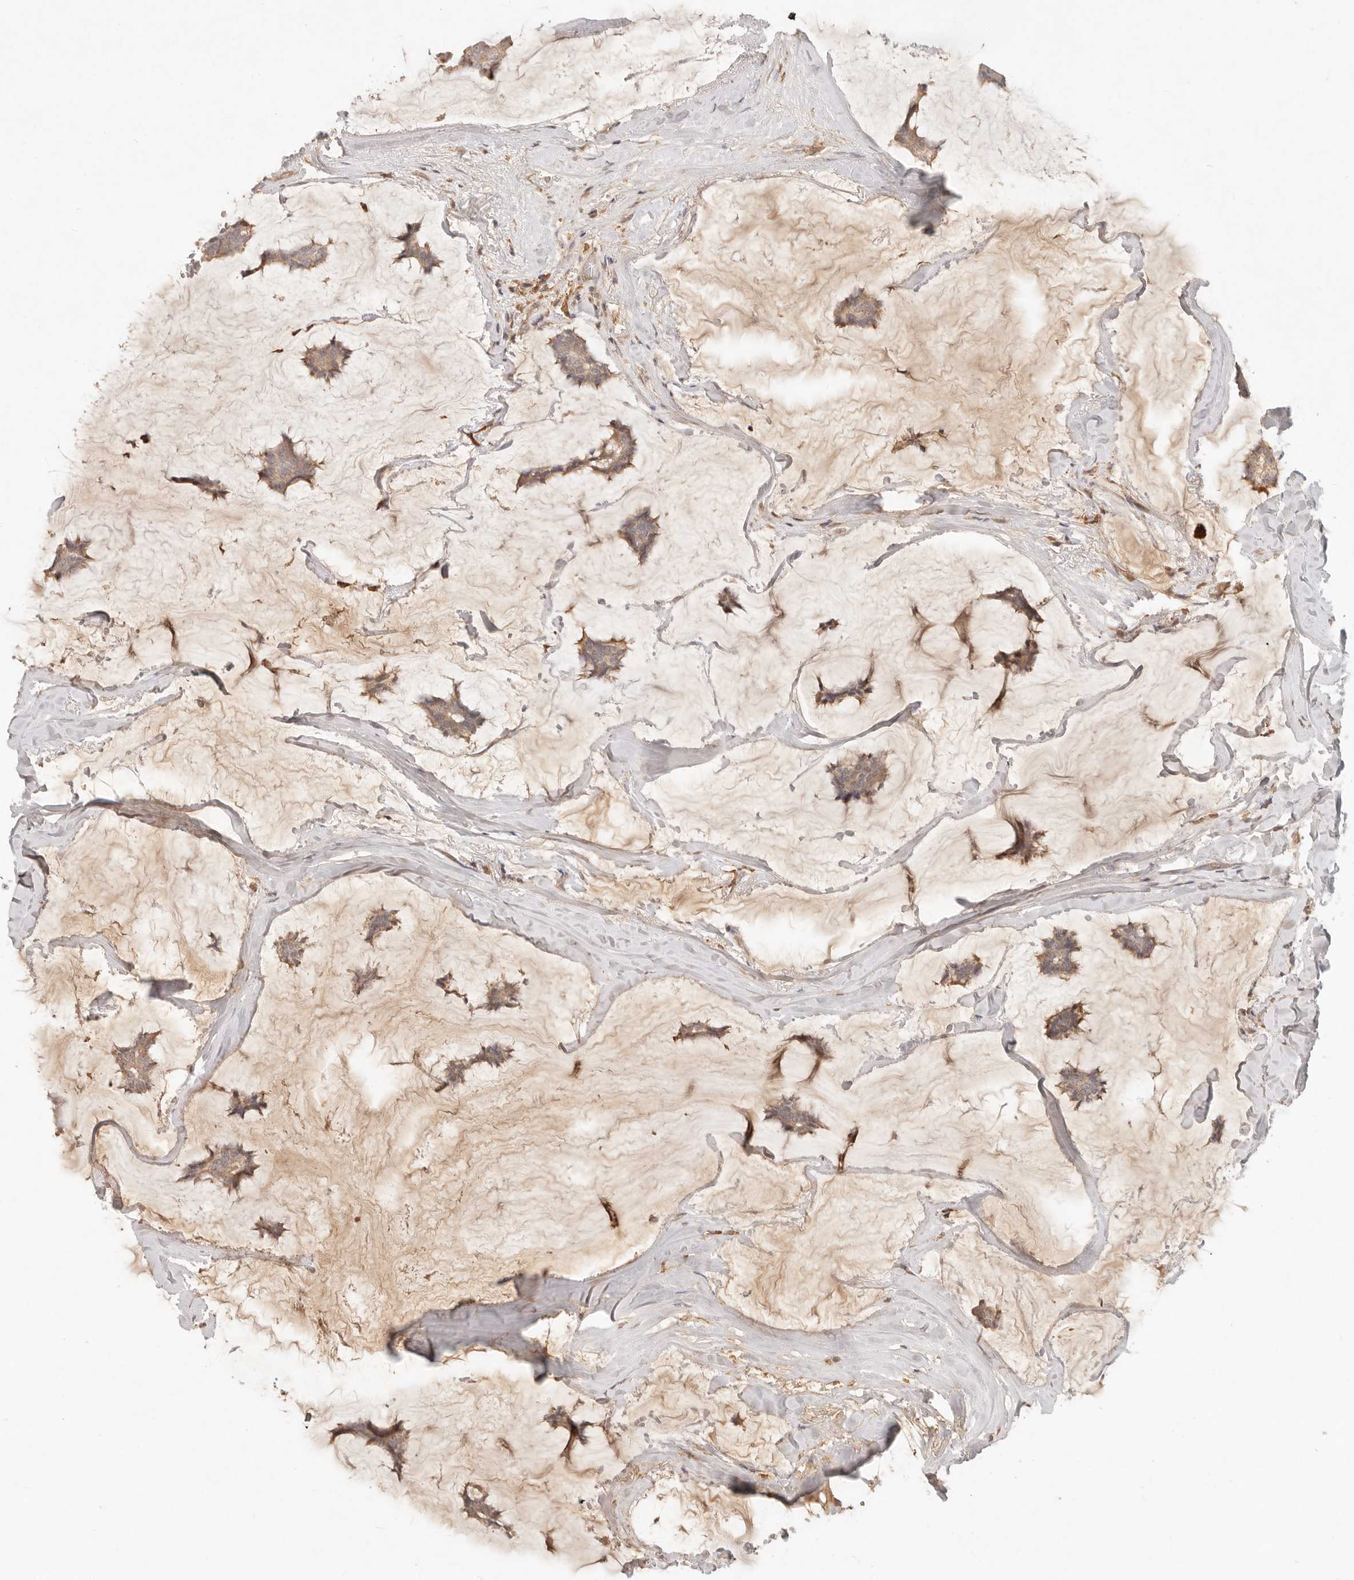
{"staining": {"intensity": "weak", "quantity": ">75%", "location": "cytoplasmic/membranous"}, "tissue": "breast cancer", "cell_type": "Tumor cells", "image_type": "cancer", "snomed": [{"axis": "morphology", "description": "Duct carcinoma"}, {"axis": "topography", "description": "Breast"}], "caption": "Protein staining of breast cancer tissue reveals weak cytoplasmic/membranous positivity in approximately >75% of tumor cells.", "gene": "NECAP2", "patient": {"sex": "female", "age": 93}}